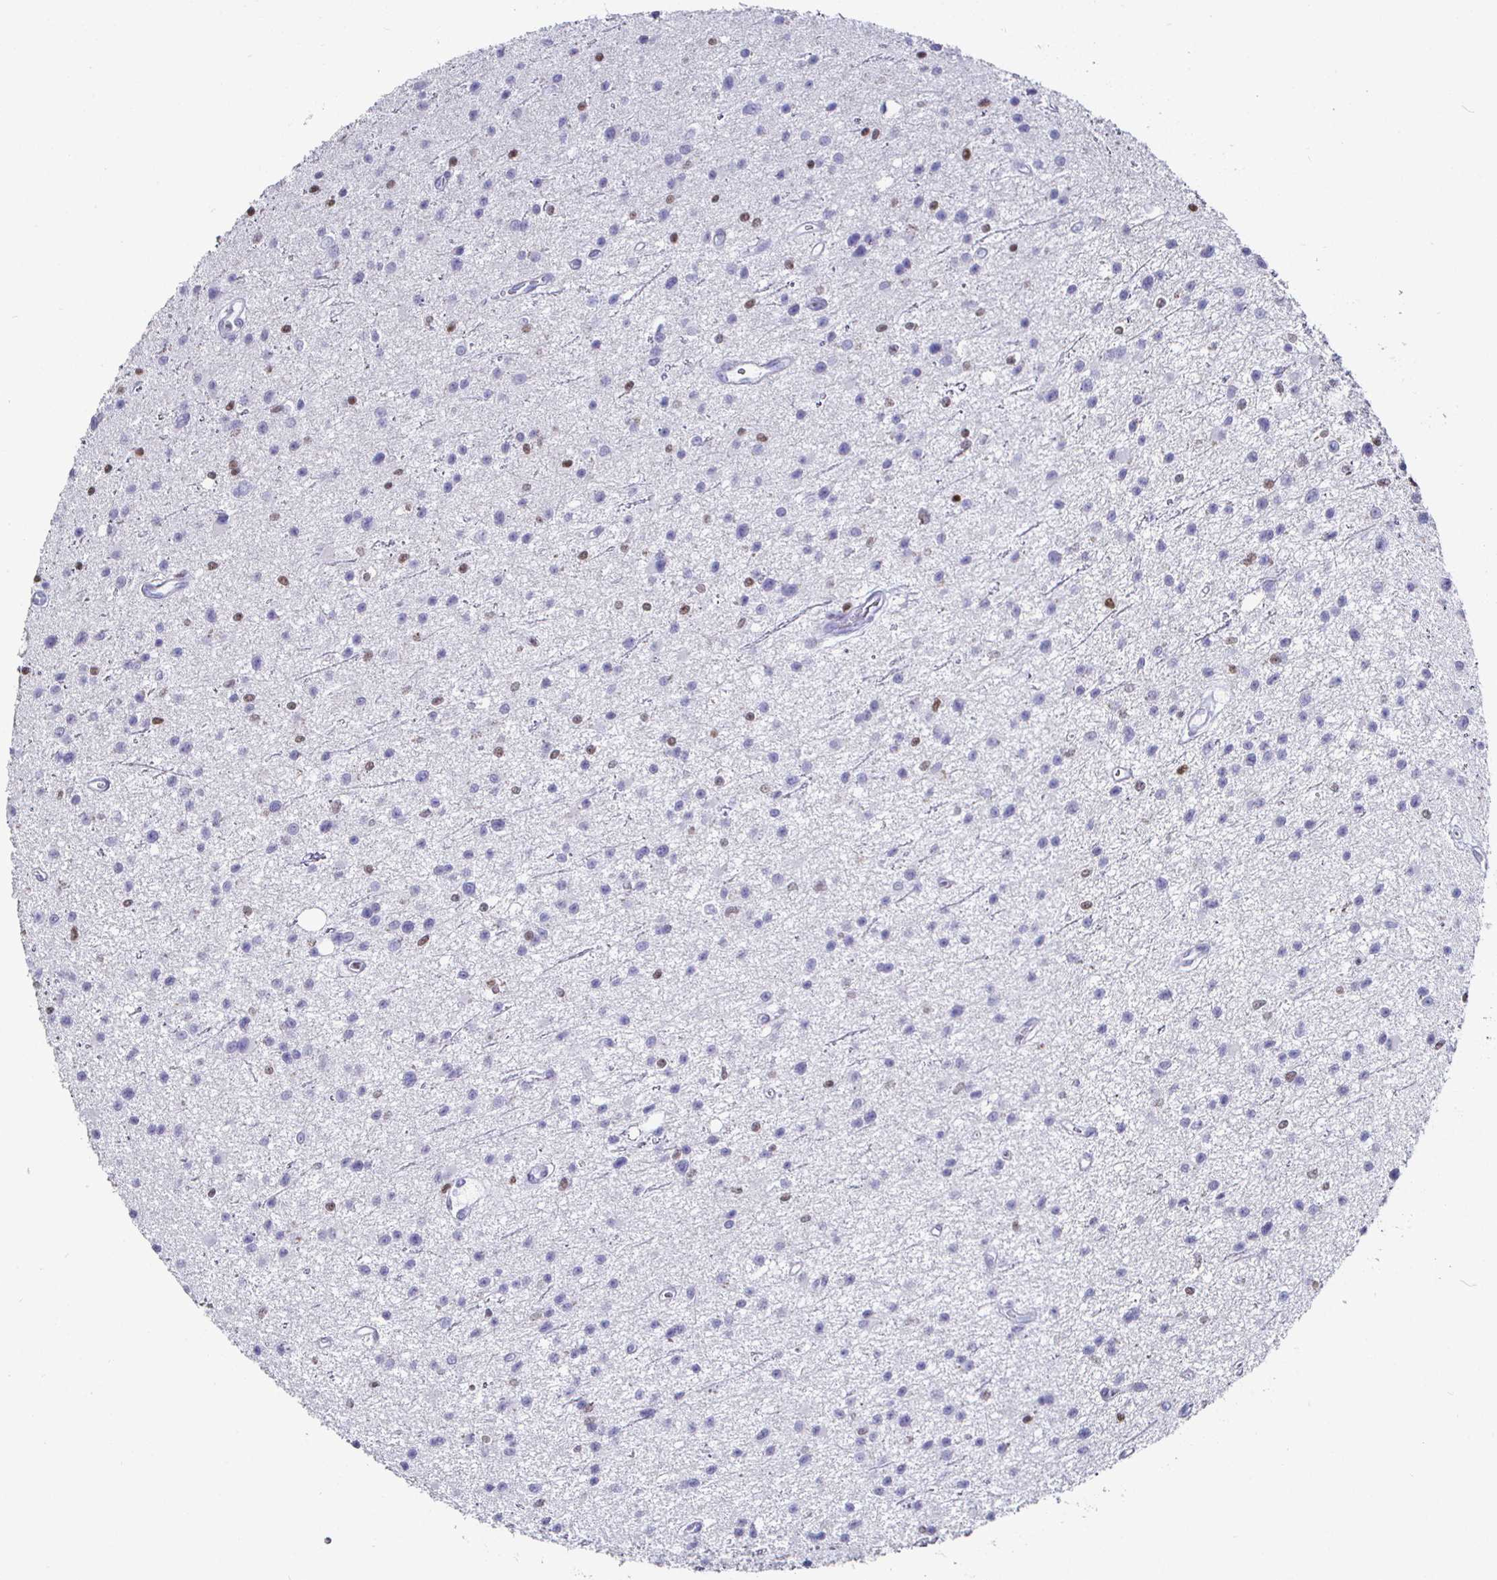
{"staining": {"intensity": "negative", "quantity": "none", "location": "none"}, "tissue": "glioma", "cell_type": "Tumor cells", "image_type": "cancer", "snomed": [{"axis": "morphology", "description": "Glioma, malignant, Low grade"}, {"axis": "topography", "description": "Brain"}], "caption": "Protein analysis of glioma shows no significant expression in tumor cells.", "gene": "RUNX2", "patient": {"sex": "male", "age": 43}}